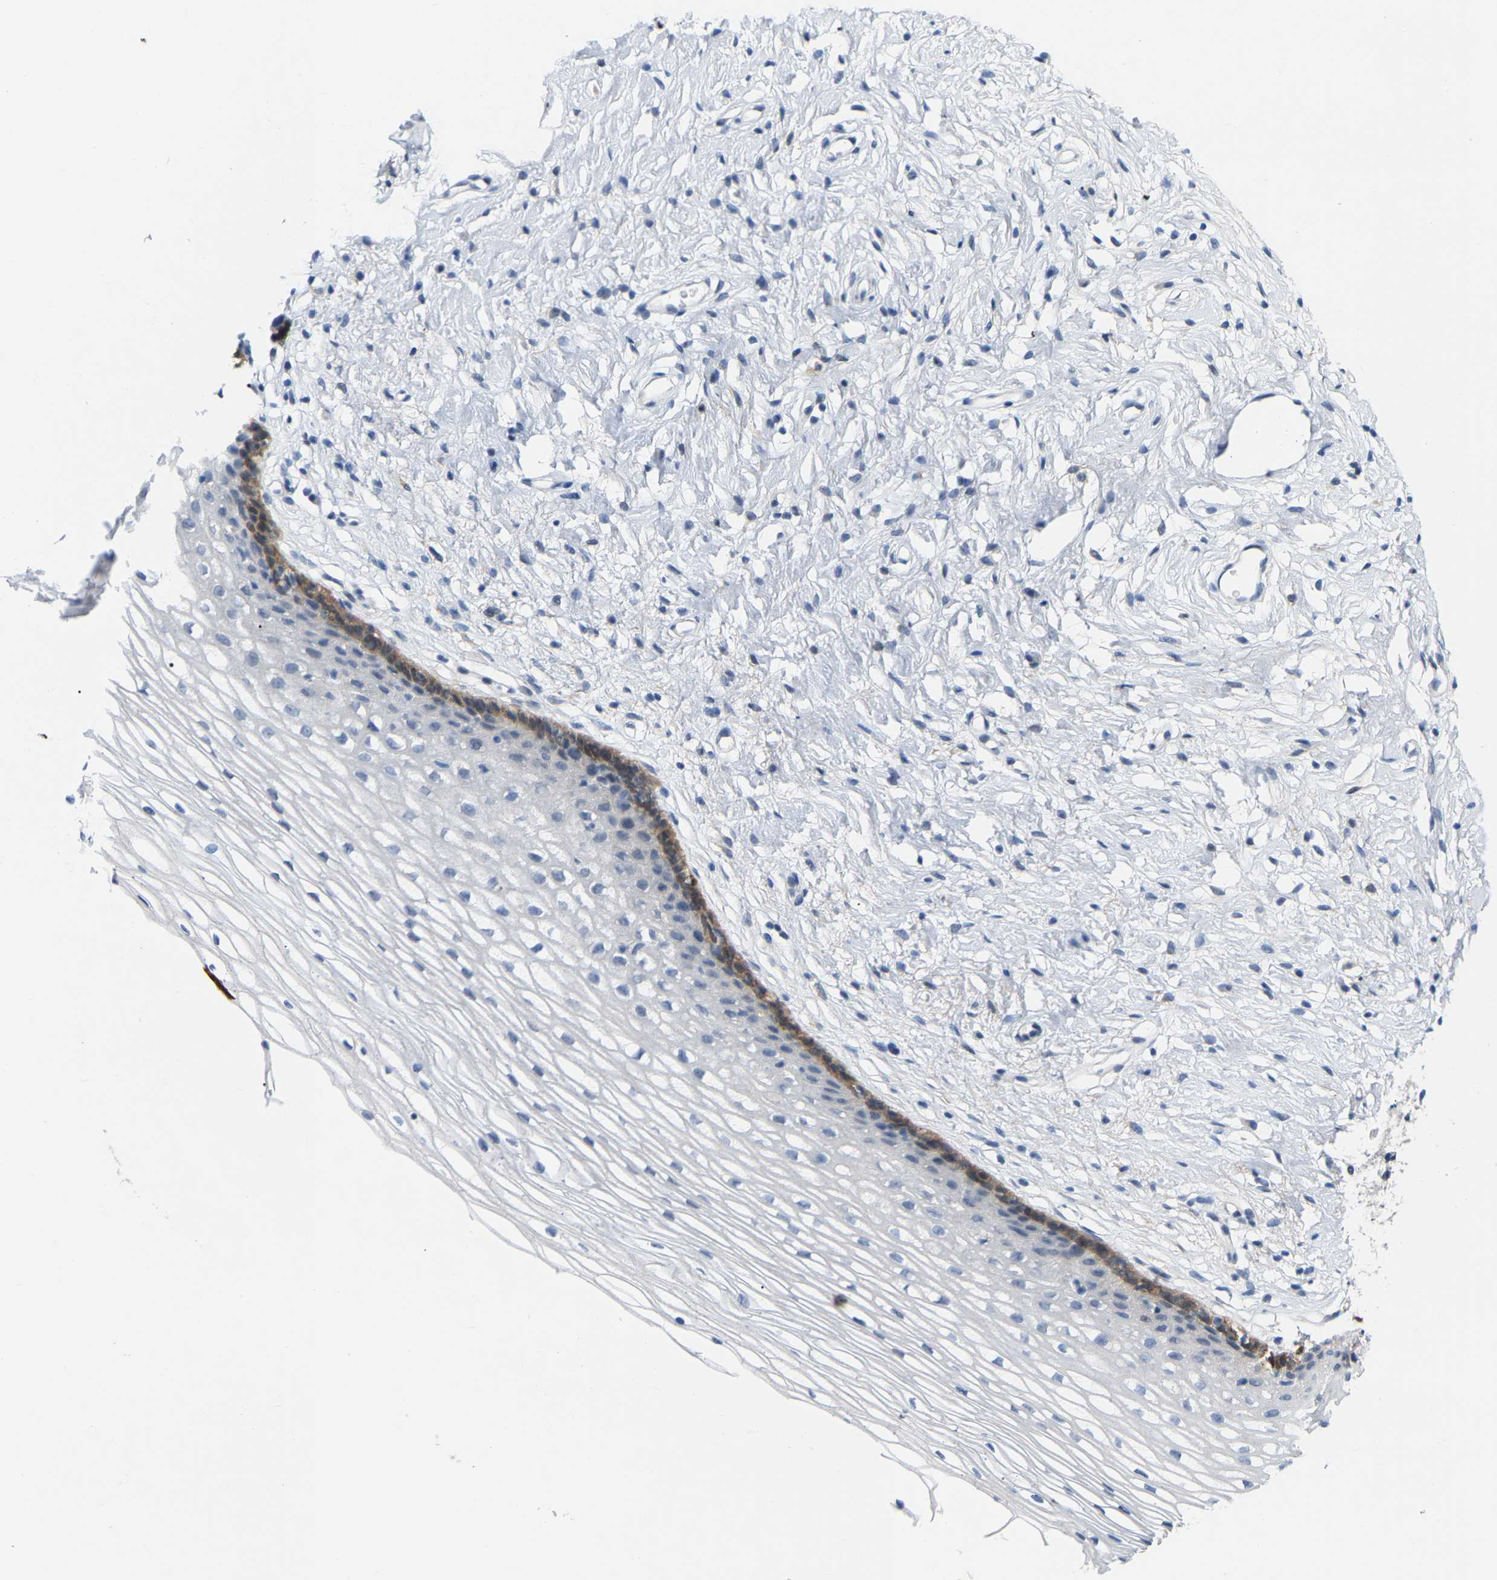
{"staining": {"intensity": "weak", "quantity": "<25%", "location": "cytoplasmic/membranous"}, "tissue": "cervix", "cell_type": "Glandular cells", "image_type": "normal", "snomed": [{"axis": "morphology", "description": "Normal tissue, NOS"}, {"axis": "topography", "description": "Cervix"}], "caption": "IHC of unremarkable cervix displays no positivity in glandular cells.", "gene": "ABTB2", "patient": {"sex": "female", "age": 77}}